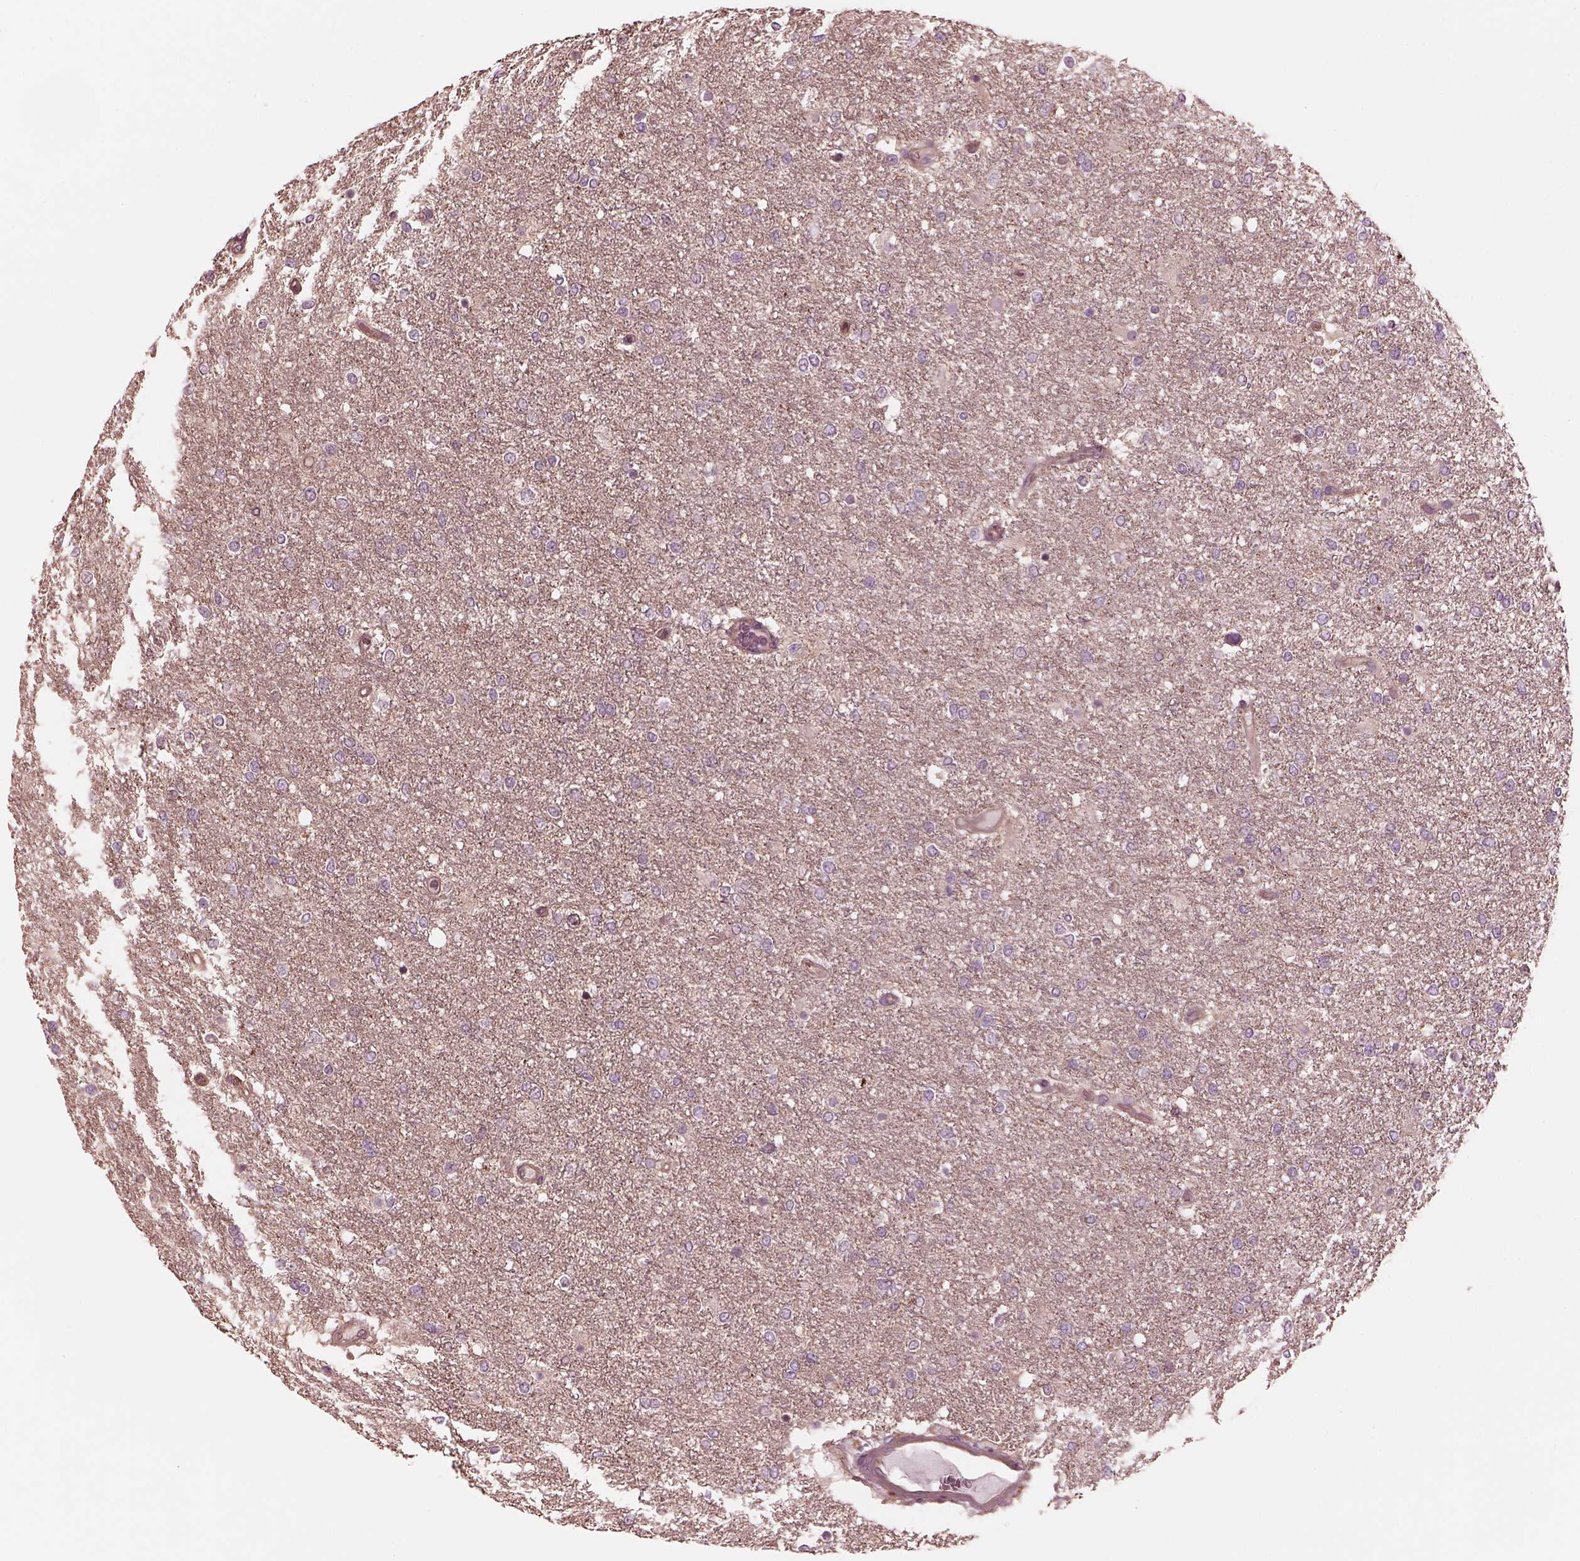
{"staining": {"intensity": "negative", "quantity": "none", "location": "none"}, "tissue": "glioma", "cell_type": "Tumor cells", "image_type": "cancer", "snomed": [{"axis": "morphology", "description": "Glioma, malignant, High grade"}, {"axis": "topography", "description": "Brain"}], "caption": "Immunohistochemical staining of high-grade glioma (malignant) displays no significant positivity in tumor cells.", "gene": "STK33", "patient": {"sex": "female", "age": 61}}